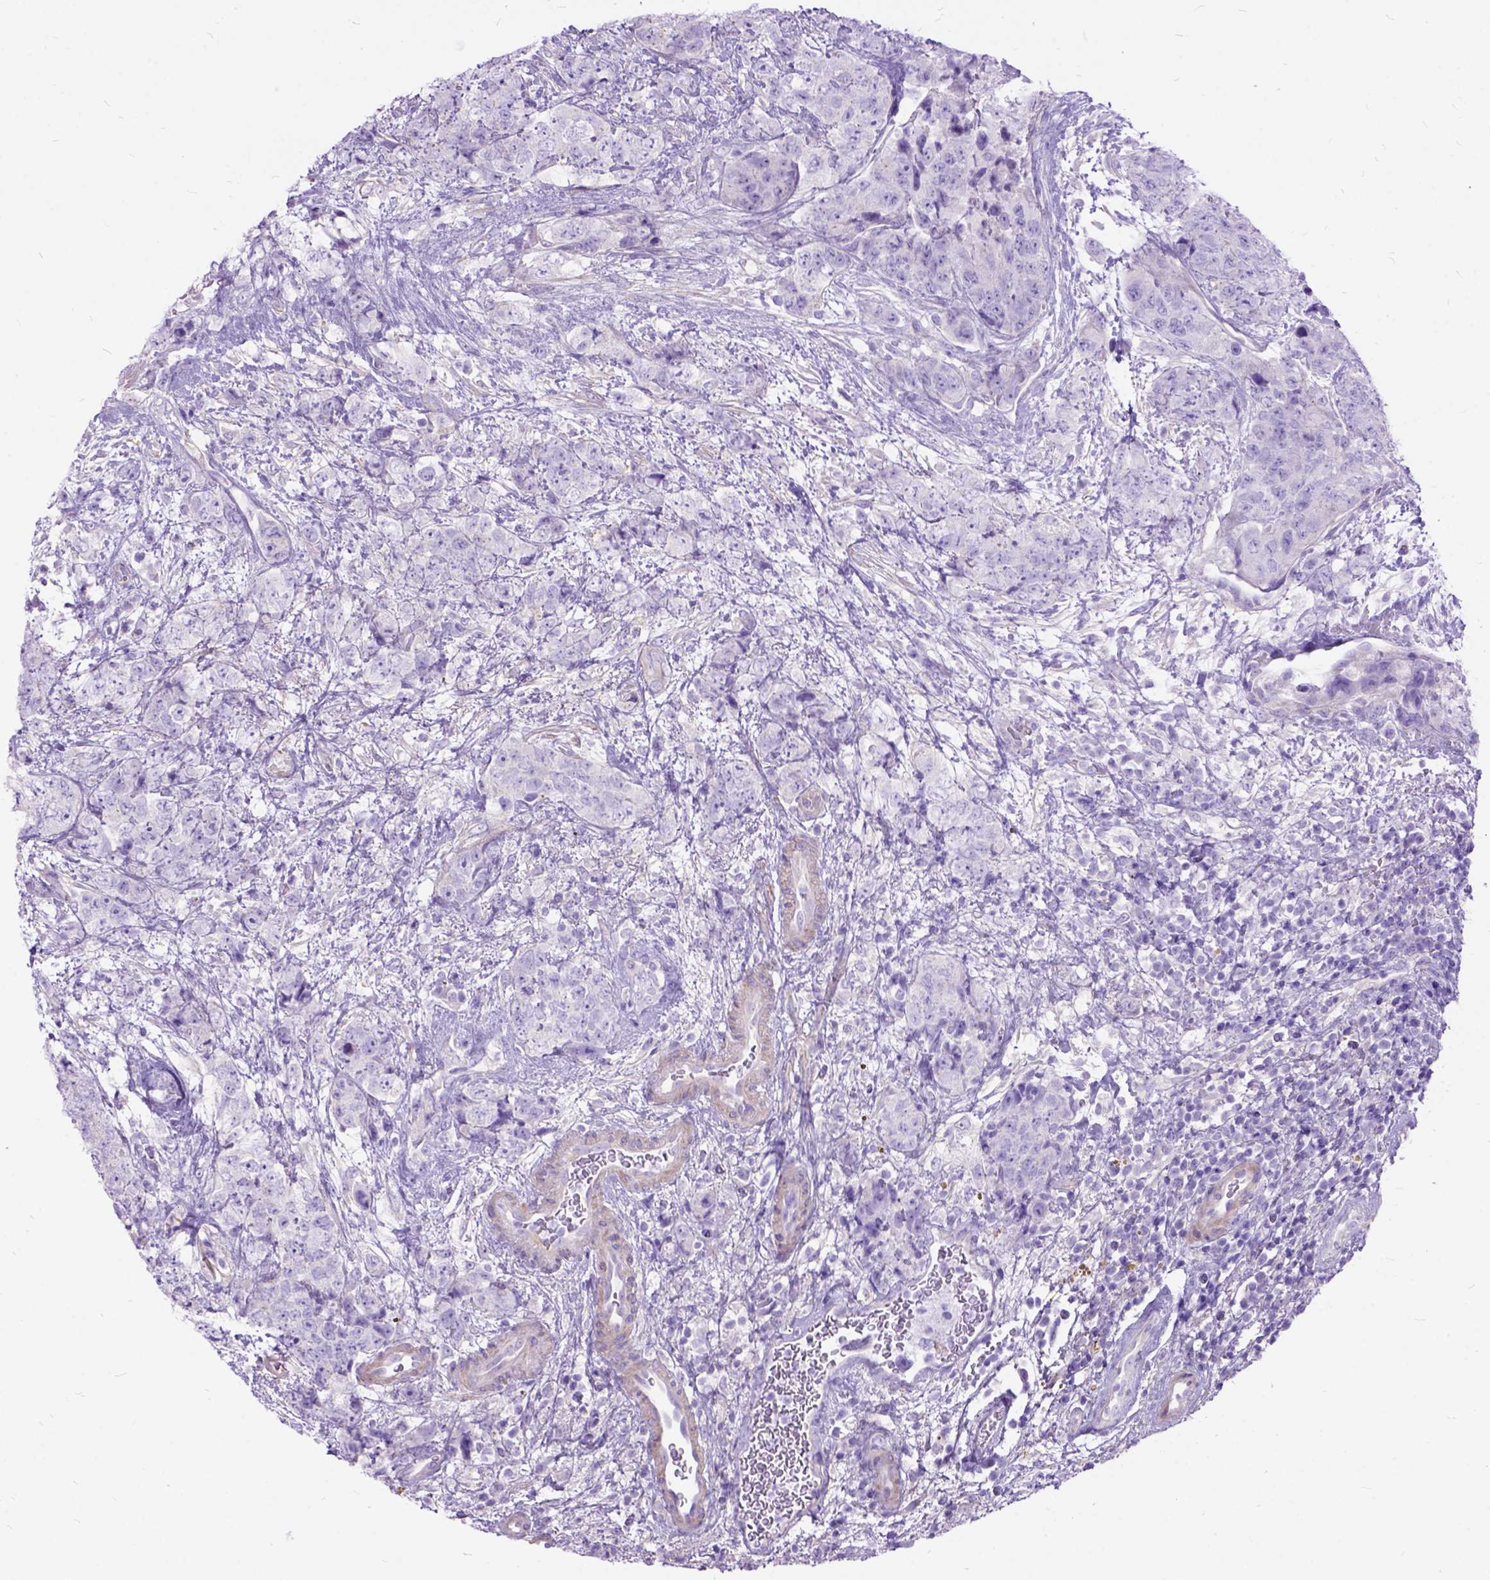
{"staining": {"intensity": "negative", "quantity": "none", "location": "none"}, "tissue": "urothelial cancer", "cell_type": "Tumor cells", "image_type": "cancer", "snomed": [{"axis": "morphology", "description": "Urothelial carcinoma, High grade"}, {"axis": "topography", "description": "Urinary bladder"}], "caption": "The photomicrograph reveals no significant staining in tumor cells of urothelial carcinoma (high-grade).", "gene": "ARL9", "patient": {"sex": "female", "age": 78}}